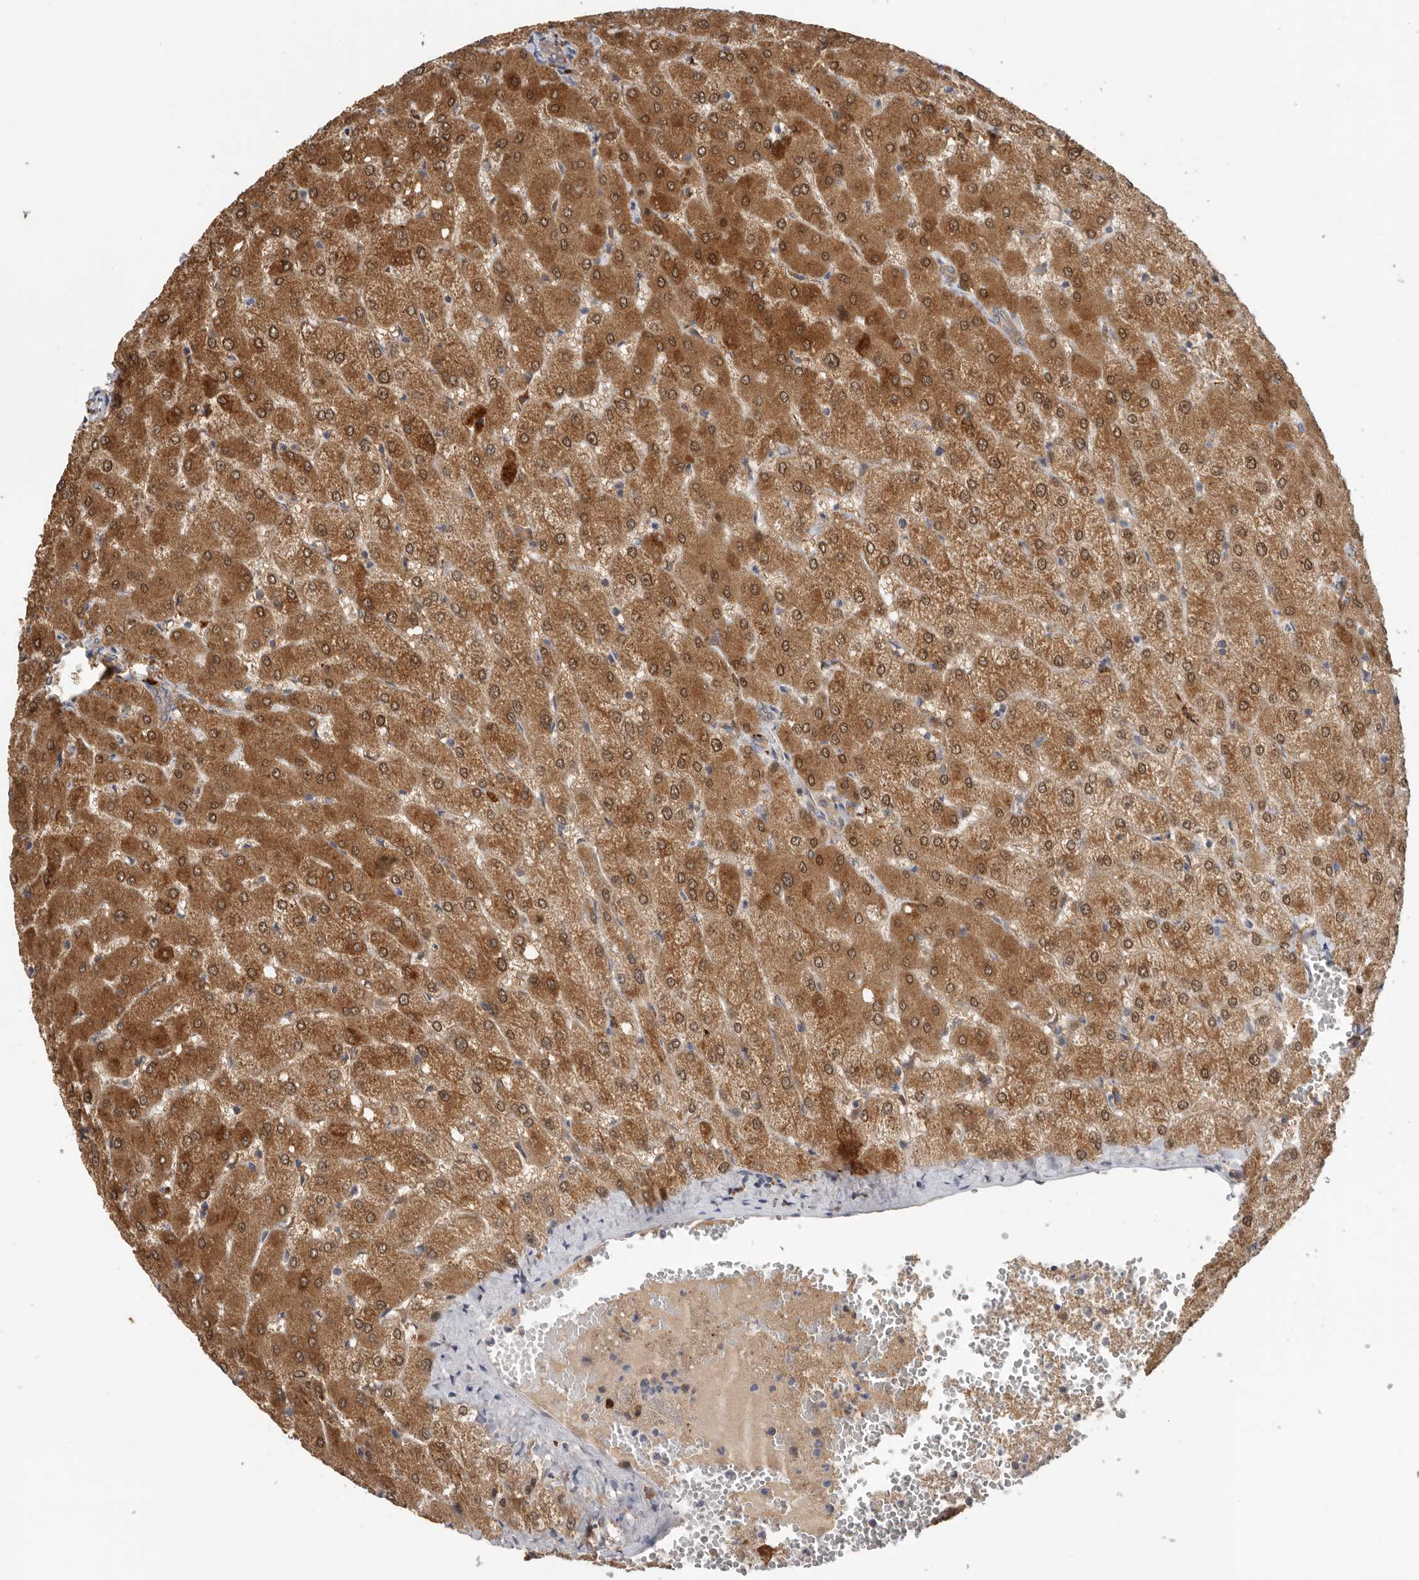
{"staining": {"intensity": "weak", "quantity": "25%-75%", "location": "cytoplasmic/membranous"}, "tissue": "liver", "cell_type": "Cholangiocytes", "image_type": "normal", "snomed": [{"axis": "morphology", "description": "Normal tissue, NOS"}, {"axis": "topography", "description": "Liver"}], "caption": "Immunohistochemistry (IHC) micrograph of unremarkable liver: liver stained using immunohistochemistry (IHC) exhibits low levels of weak protein expression localized specifically in the cytoplasmic/membranous of cholangiocytes, appearing as a cytoplasmic/membranous brown color.", "gene": "TFRC", "patient": {"sex": "female", "age": 54}}